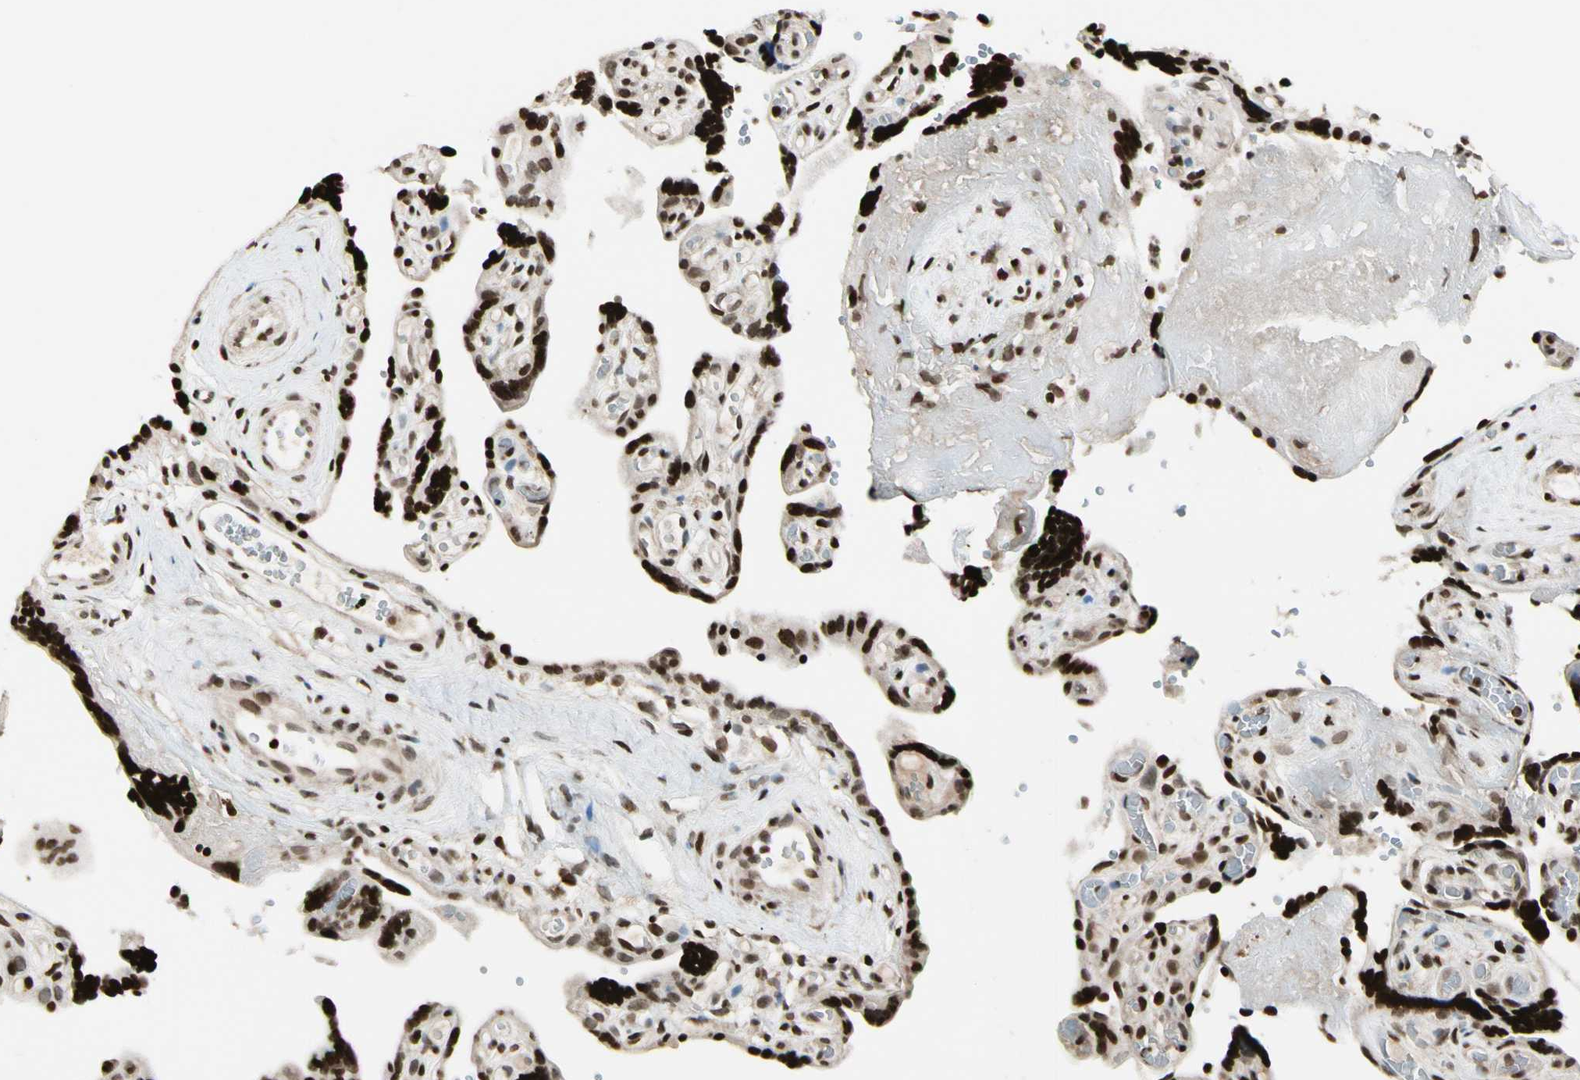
{"staining": {"intensity": "moderate", "quantity": ">75%", "location": "nuclear"}, "tissue": "placenta", "cell_type": "Decidual cells", "image_type": "normal", "snomed": [{"axis": "morphology", "description": "Normal tissue, NOS"}, {"axis": "topography", "description": "Placenta"}], "caption": "DAB (3,3'-diaminobenzidine) immunohistochemical staining of unremarkable human placenta displays moderate nuclear protein expression in about >75% of decidual cells.", "gene": "TSHZ3", "patient": {"sex": "female", "age": 30}}